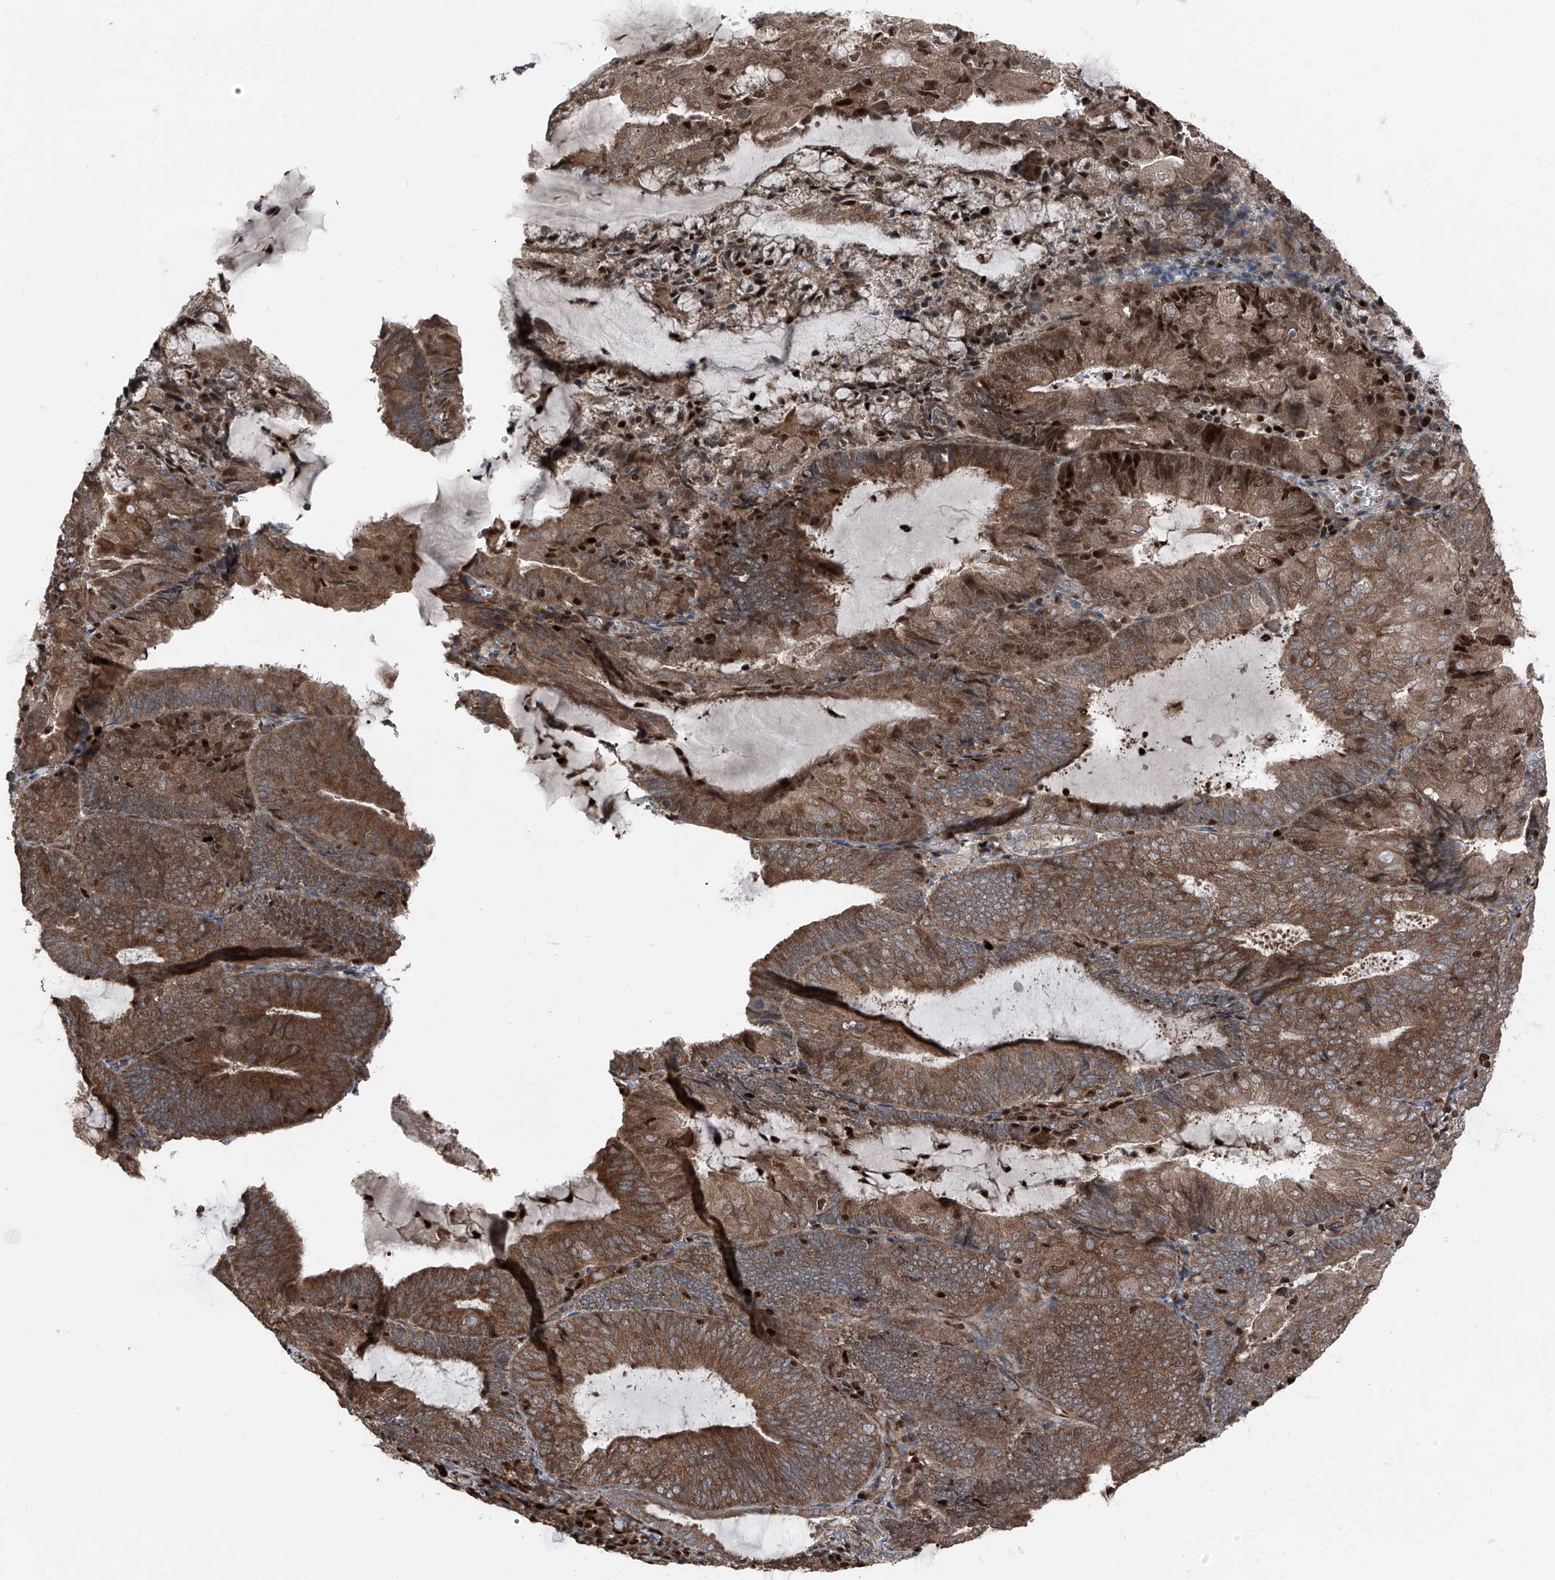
{"staining": {"intensity": "moderate", "quantity": ">75%", "location": "cytoplasmic/membranous,nuclear"}, "tissue": "endometrial cancer", "cell_type": "Tumor cells", "image_type": "cancer", "snomed": [{"axis": "morphology", "description": "Adenocarcinoma, NOS"}, {"axis": "topography", "description": "Endometrium"}], "caption": "Endometrial cancer (adenocarcinoma) stained with a brown dye exhibits moderate cytoplasmic/membranous and nuclear positive expression in approximately >75% of tumor cells.", "gene": "FKBP5", "patient": {"sex": "female", "age": 81}}